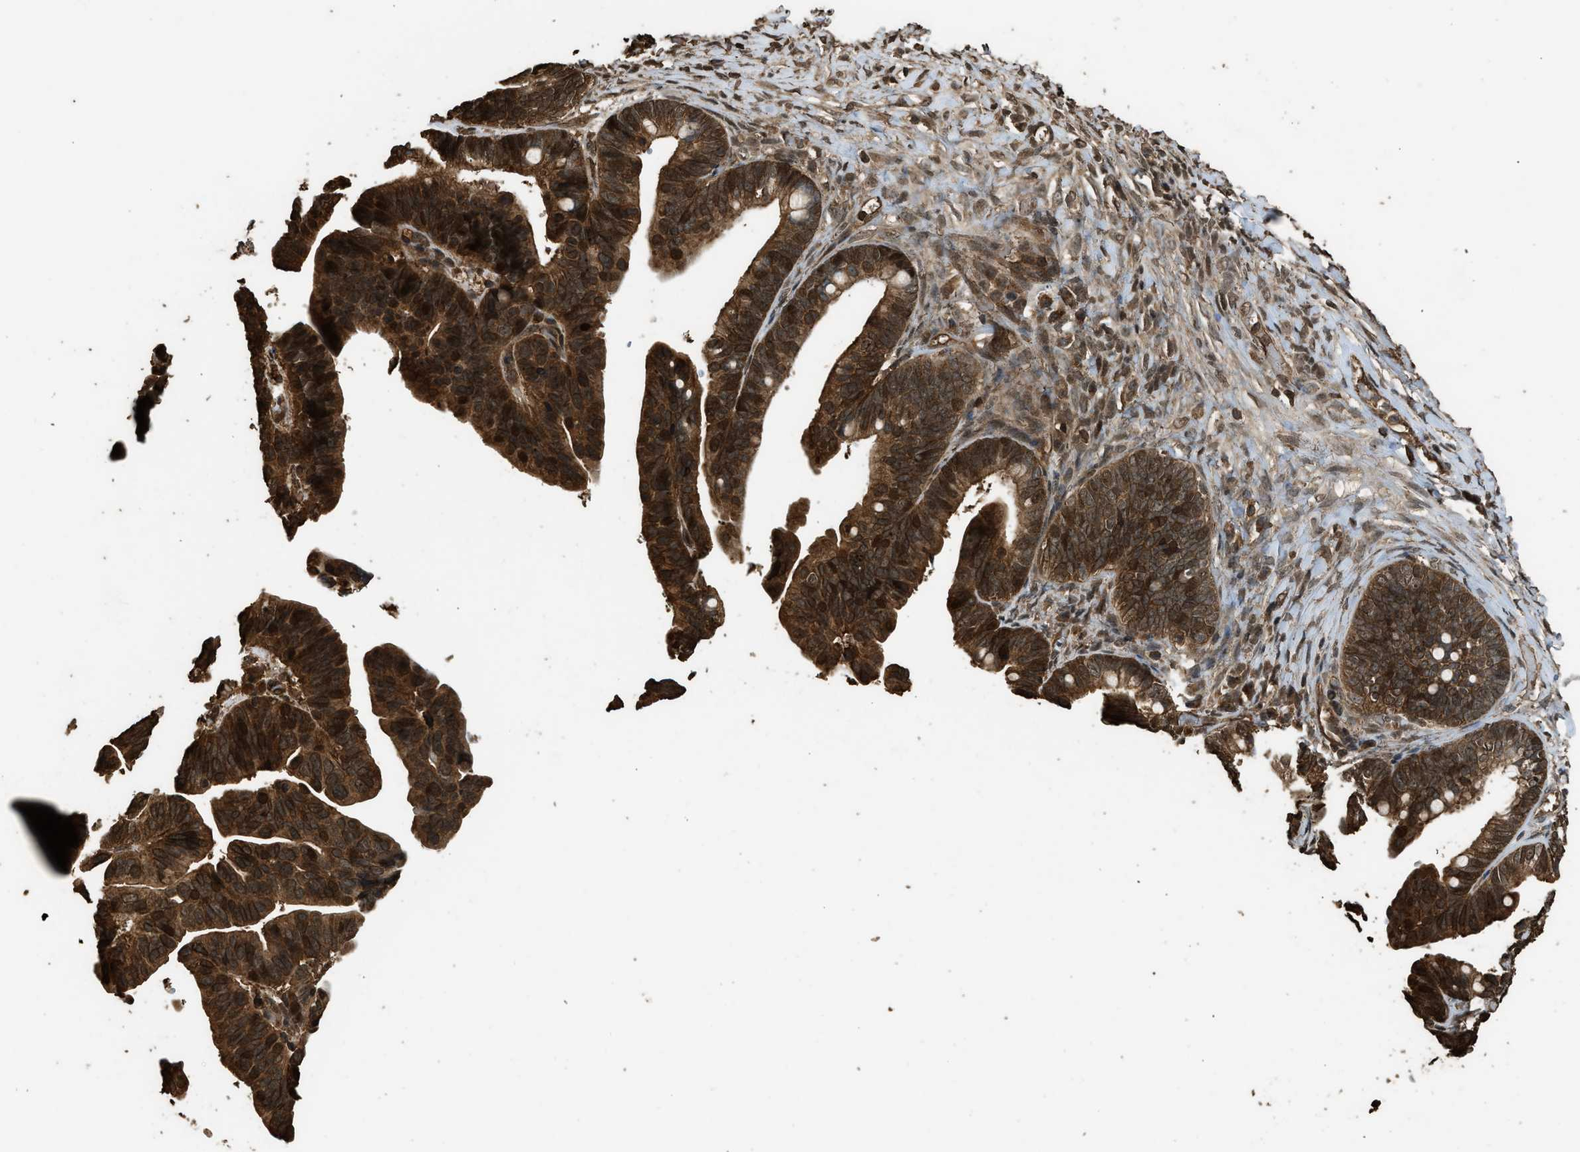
{"staining": {"intensity": "strong", "quantity": ">75%", "location": "cytoplasmic/membranous,nuclear"}, "tissue": "ovarian cancer", "cell_type": "Tumor cells", "image_type": "cancer", "snomed": [{"axis": "morphology", "description": "Cystadenocarcinoma, serous, NOS"}, {"axis": "topography", "description": "Ovary"}], "caption": "Tumor cells exhibit high levels of strong cytoplasmic/membranous and nuclear positivity in about >75% of cells in ovarian cancer. The protein is stained brown, and the nuclei are stained in blue (DAB IHC with brightfield microscopy, high magnification).", "gene": "MYBL2", "patient": {"sex": "female", "age": 56}}